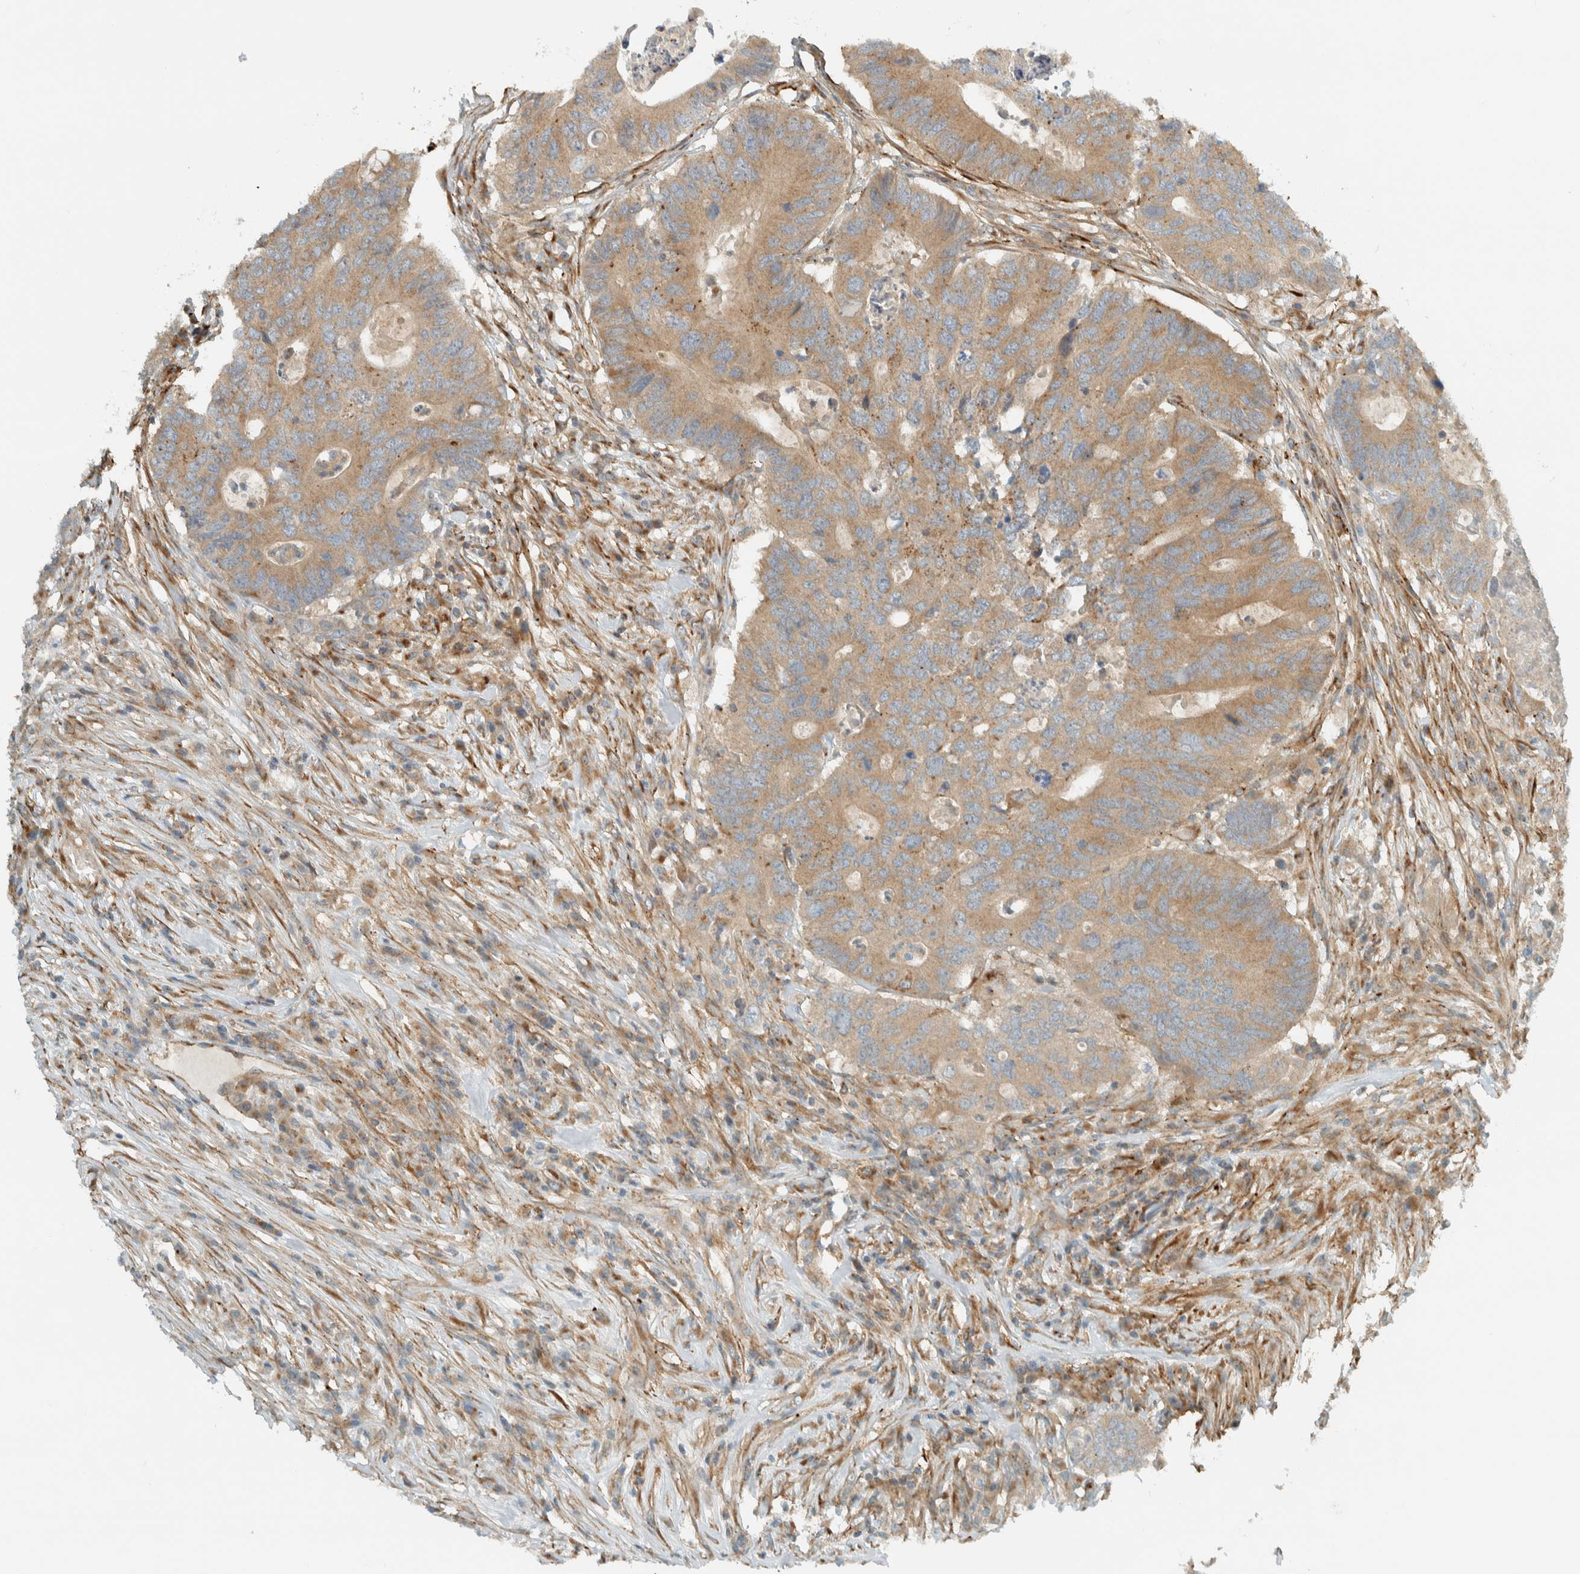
{"staining": {"intensity": "moderate", "quantity": ">75%", "location": "cytoplasmic/membranous"}, "tissue": "colorectal cancer", "cell_type": "Tumor cells", "image_type": "cancer", "snomed": [{"axis": "morphology", "description": "Adenocarcinoma, NOS"}, {"axis": "topography", "description": "Colon"}], "caption": "Human colorectal cancer (adenocarcinoma) stained for a protein (brown) shows moderate cytoplasmic/membranous positive staining in about >75% of tumor cells.", "gene": "EXOC7", "patient": {"sex": "male", "age": 71}}